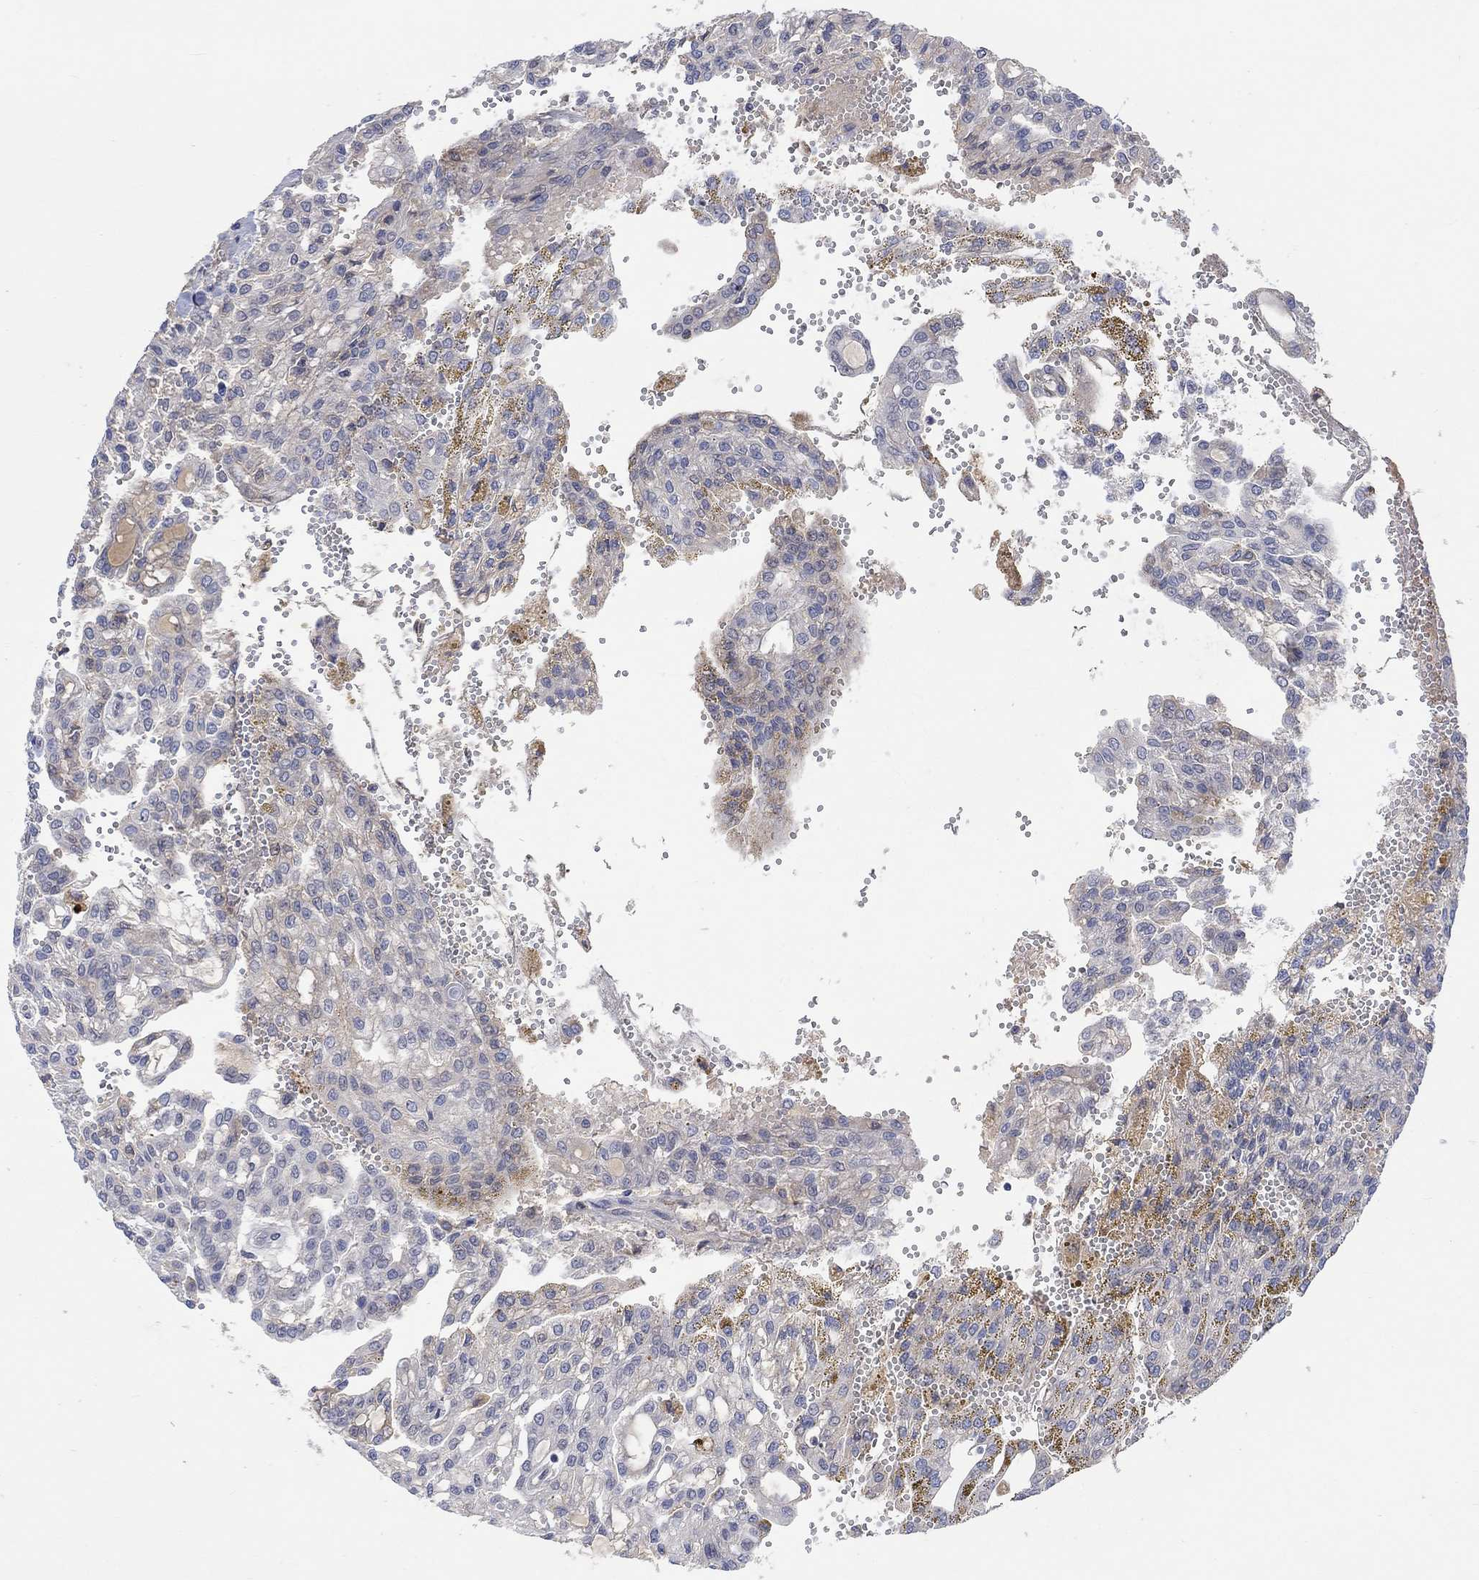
{"staining": {"intensity": "negative", "quantity": "none", "location": "none"}, "tissue": "renal cancer", "cell_type": "Tumor cells", "image_type": "cancer", "snomed": [{"axis": "morphology", "description": "Adenocarcinoma, NOS"}, {"axis": "topography", "description": "Kidney"}], "caption": "Immunohistochemistry (IHC) photomicrograph of neoplastic tissue: renal cancer stained with DAB (3,3'-diaminobenzidine) displays no significant protein staining in tumor cells.", "gene": "MSTN", "patient": {"sex": "male", "age": 63}}